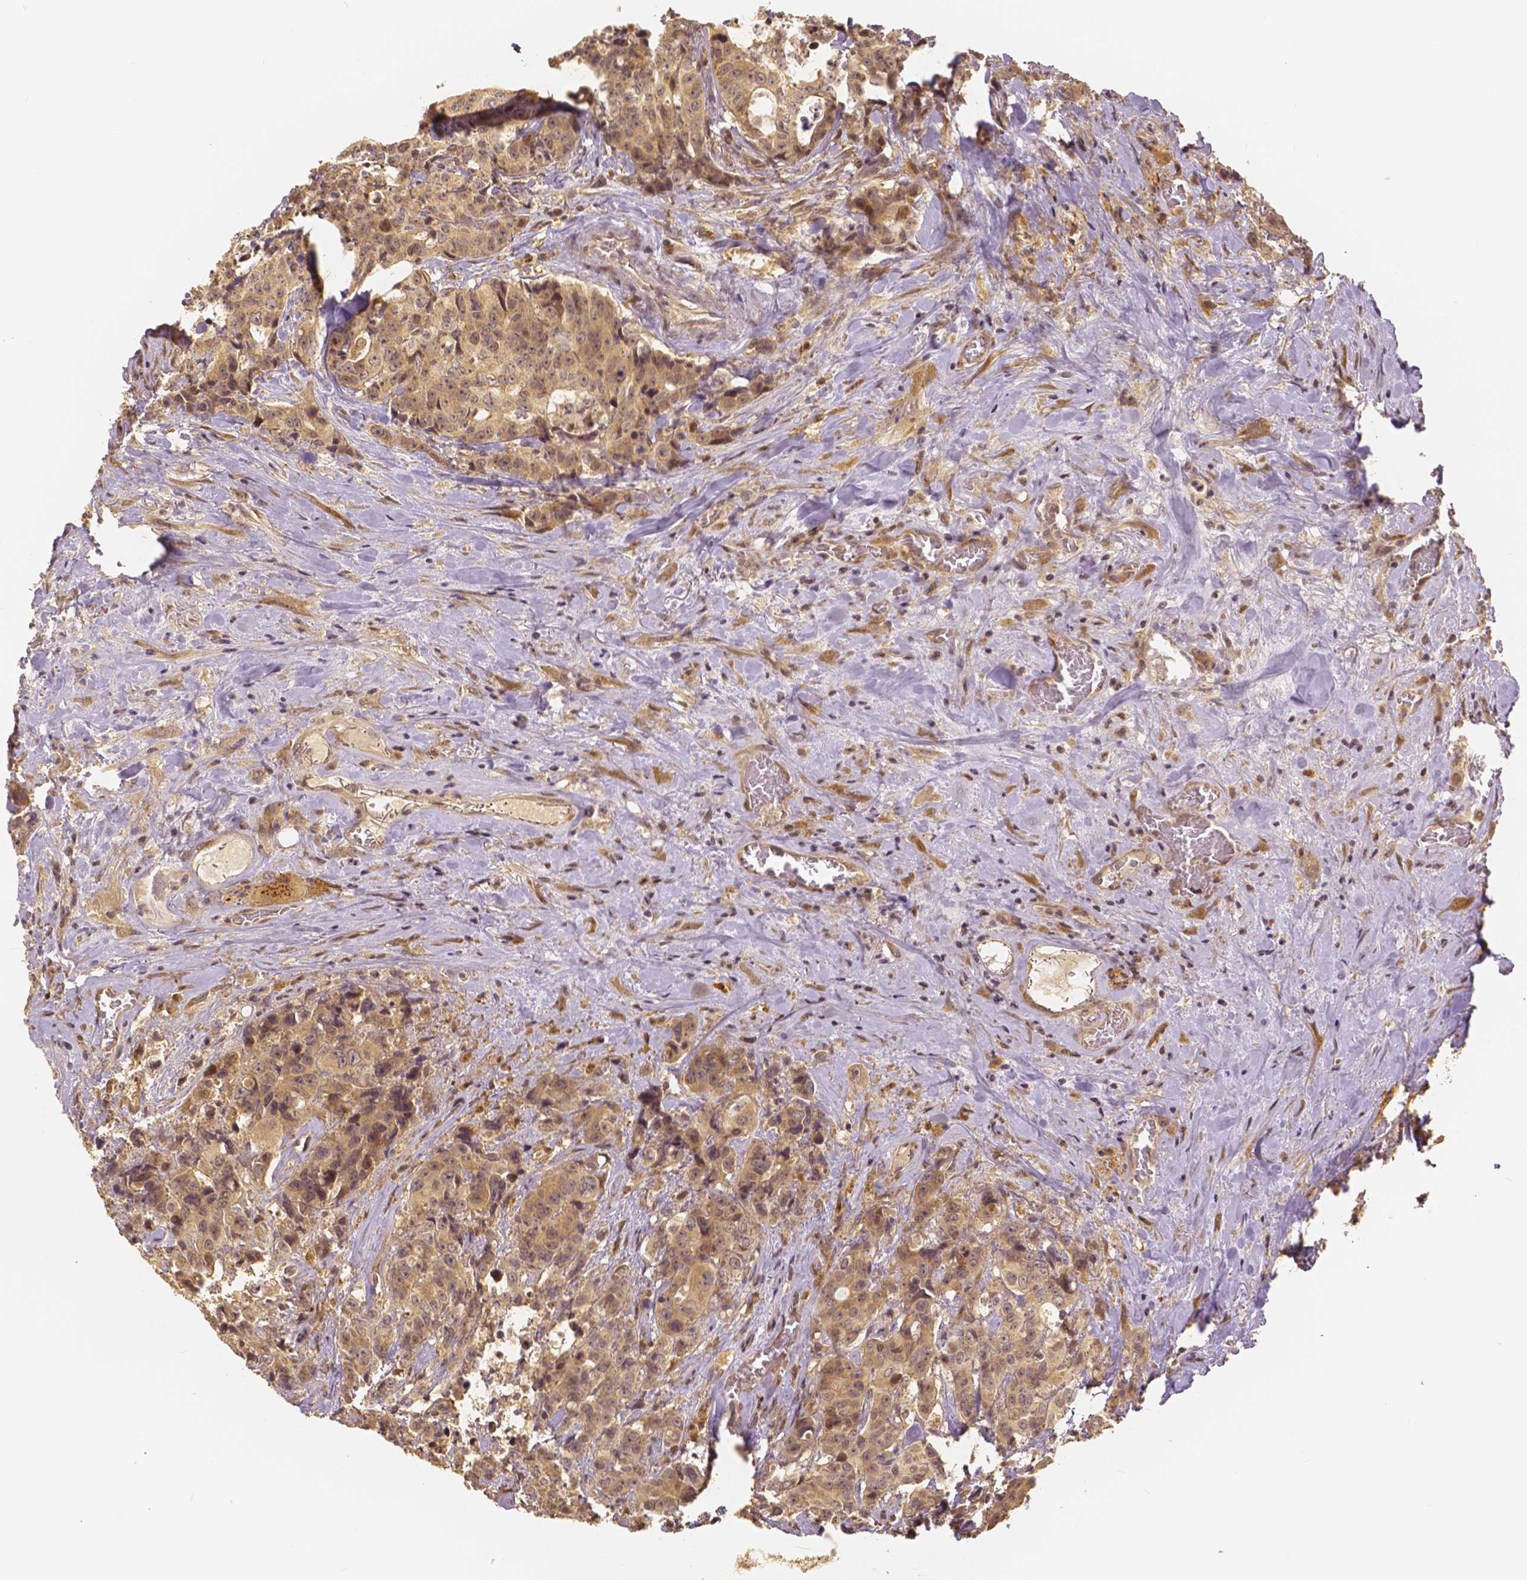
{"staining": {"intensity": "moderate", "quantity": ">75%", "location": "cytoplasmic/membranous,nuclear"}, "tissue": "colorectal cancer", "cell_type": "Tumor cells", "image_type": "cancer", "snomed": [{"axis": "morphology", "description": "Adenocarcinoma, NOS"}, {"axis": "topography", "description": "Rectum"}], "caption": "Colorectal cancer (adenocarcinoma) stained for a protein (brown) shows moderate cytoplasmic/membranous and nuclear positive expression in approximately >75% of tumor cells.", "gene": "USP9X", "patient": {"sex": "female", "age": 62}}